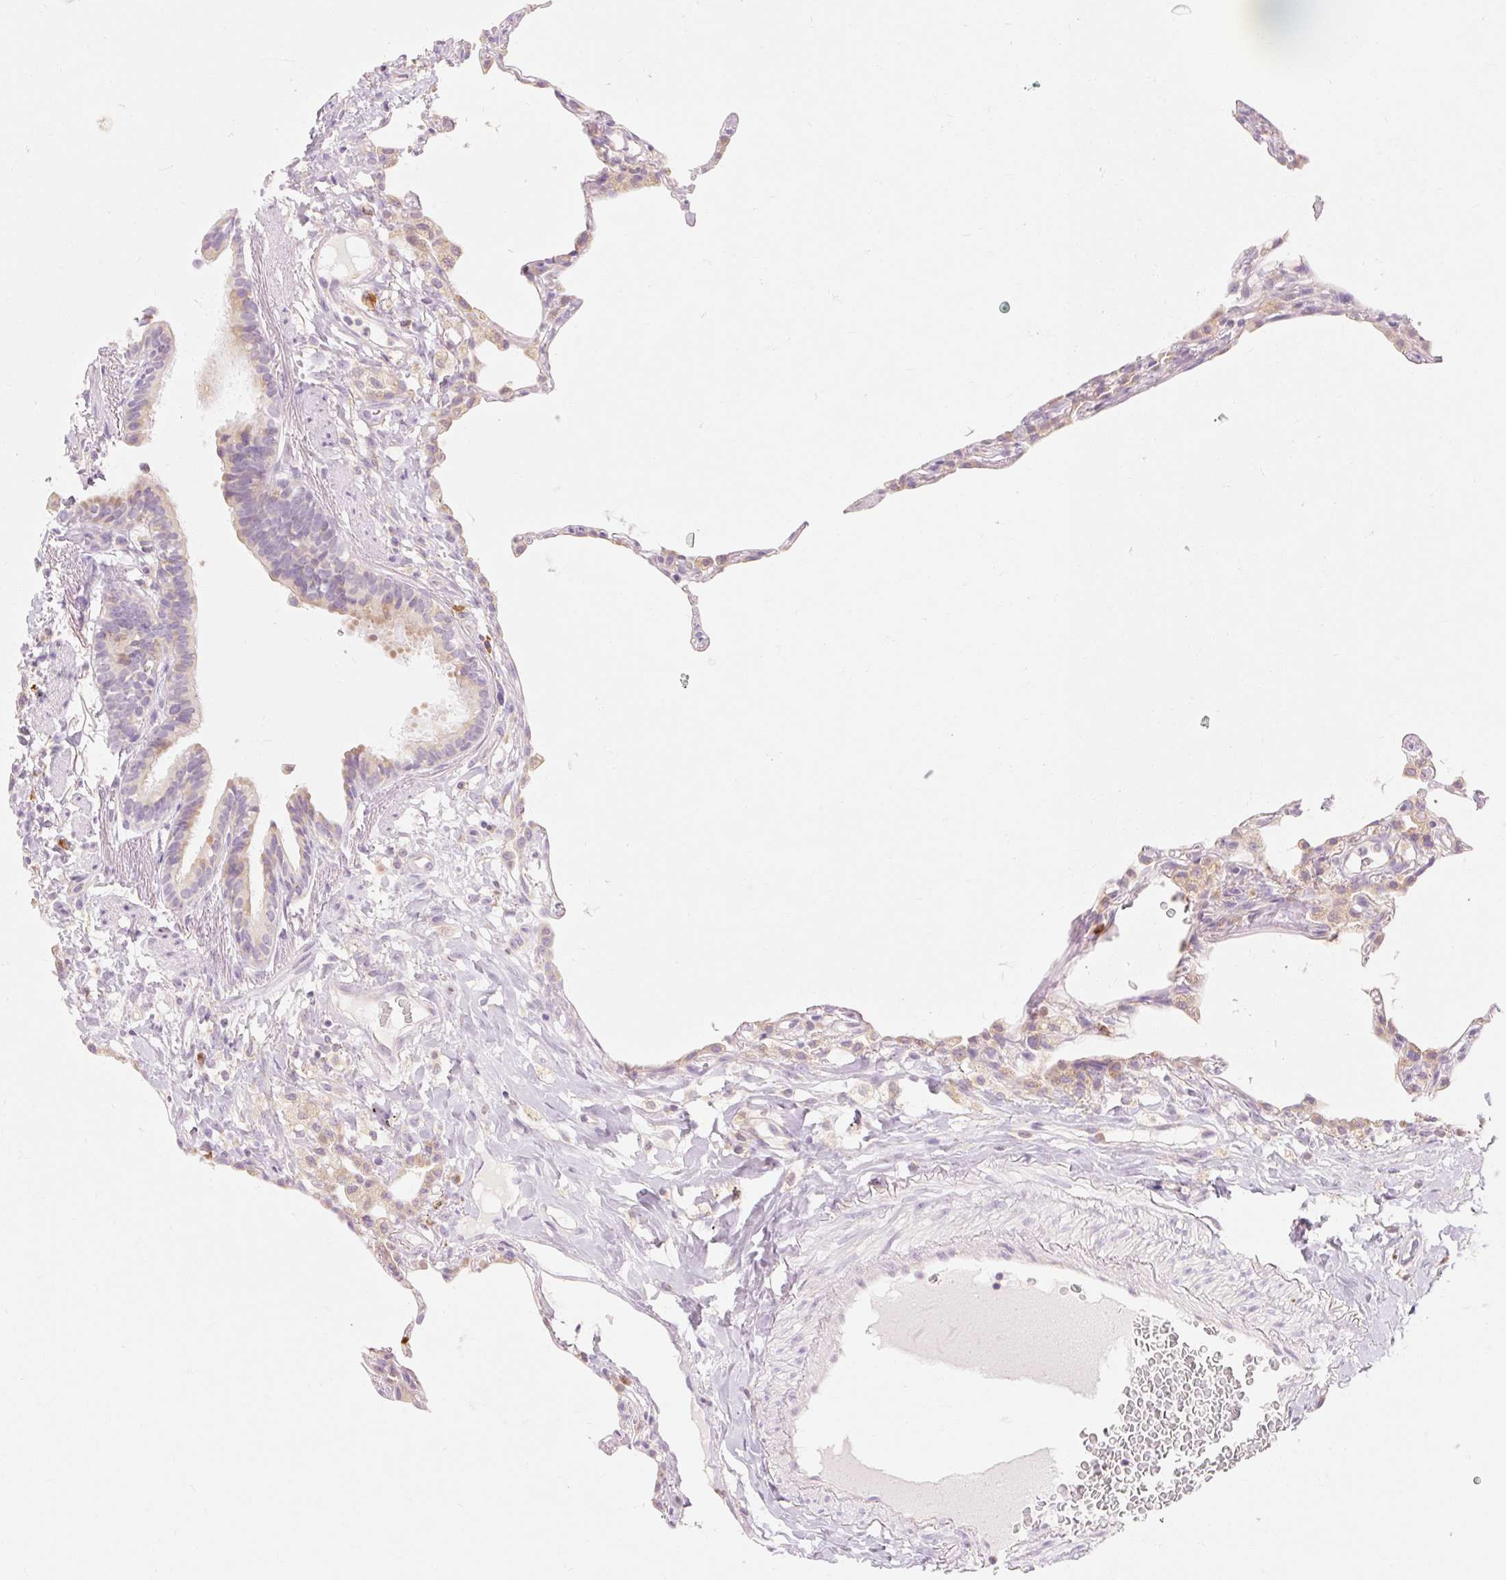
{"staining": {"intensity": "weak", "quantity": "<25%", "location": "cytoplasmic/membranous"}, "tissue": "lung", "cell_type": "Alveolar cells", "image_type": "normal", "snomed": [{"axis": "morphology", "description": "Normal tissue, NOS"}, {"axis": "topography", "description": "Lung"}], "caption": "The immunohistochemistry photomicrograph has no significant expression in alveolar cells of lung. (Immunohistochemistry, brightfield microscopy, high magnification).", "gene": "MYO1D", "patient": {"sex": "female", "age": 57}}